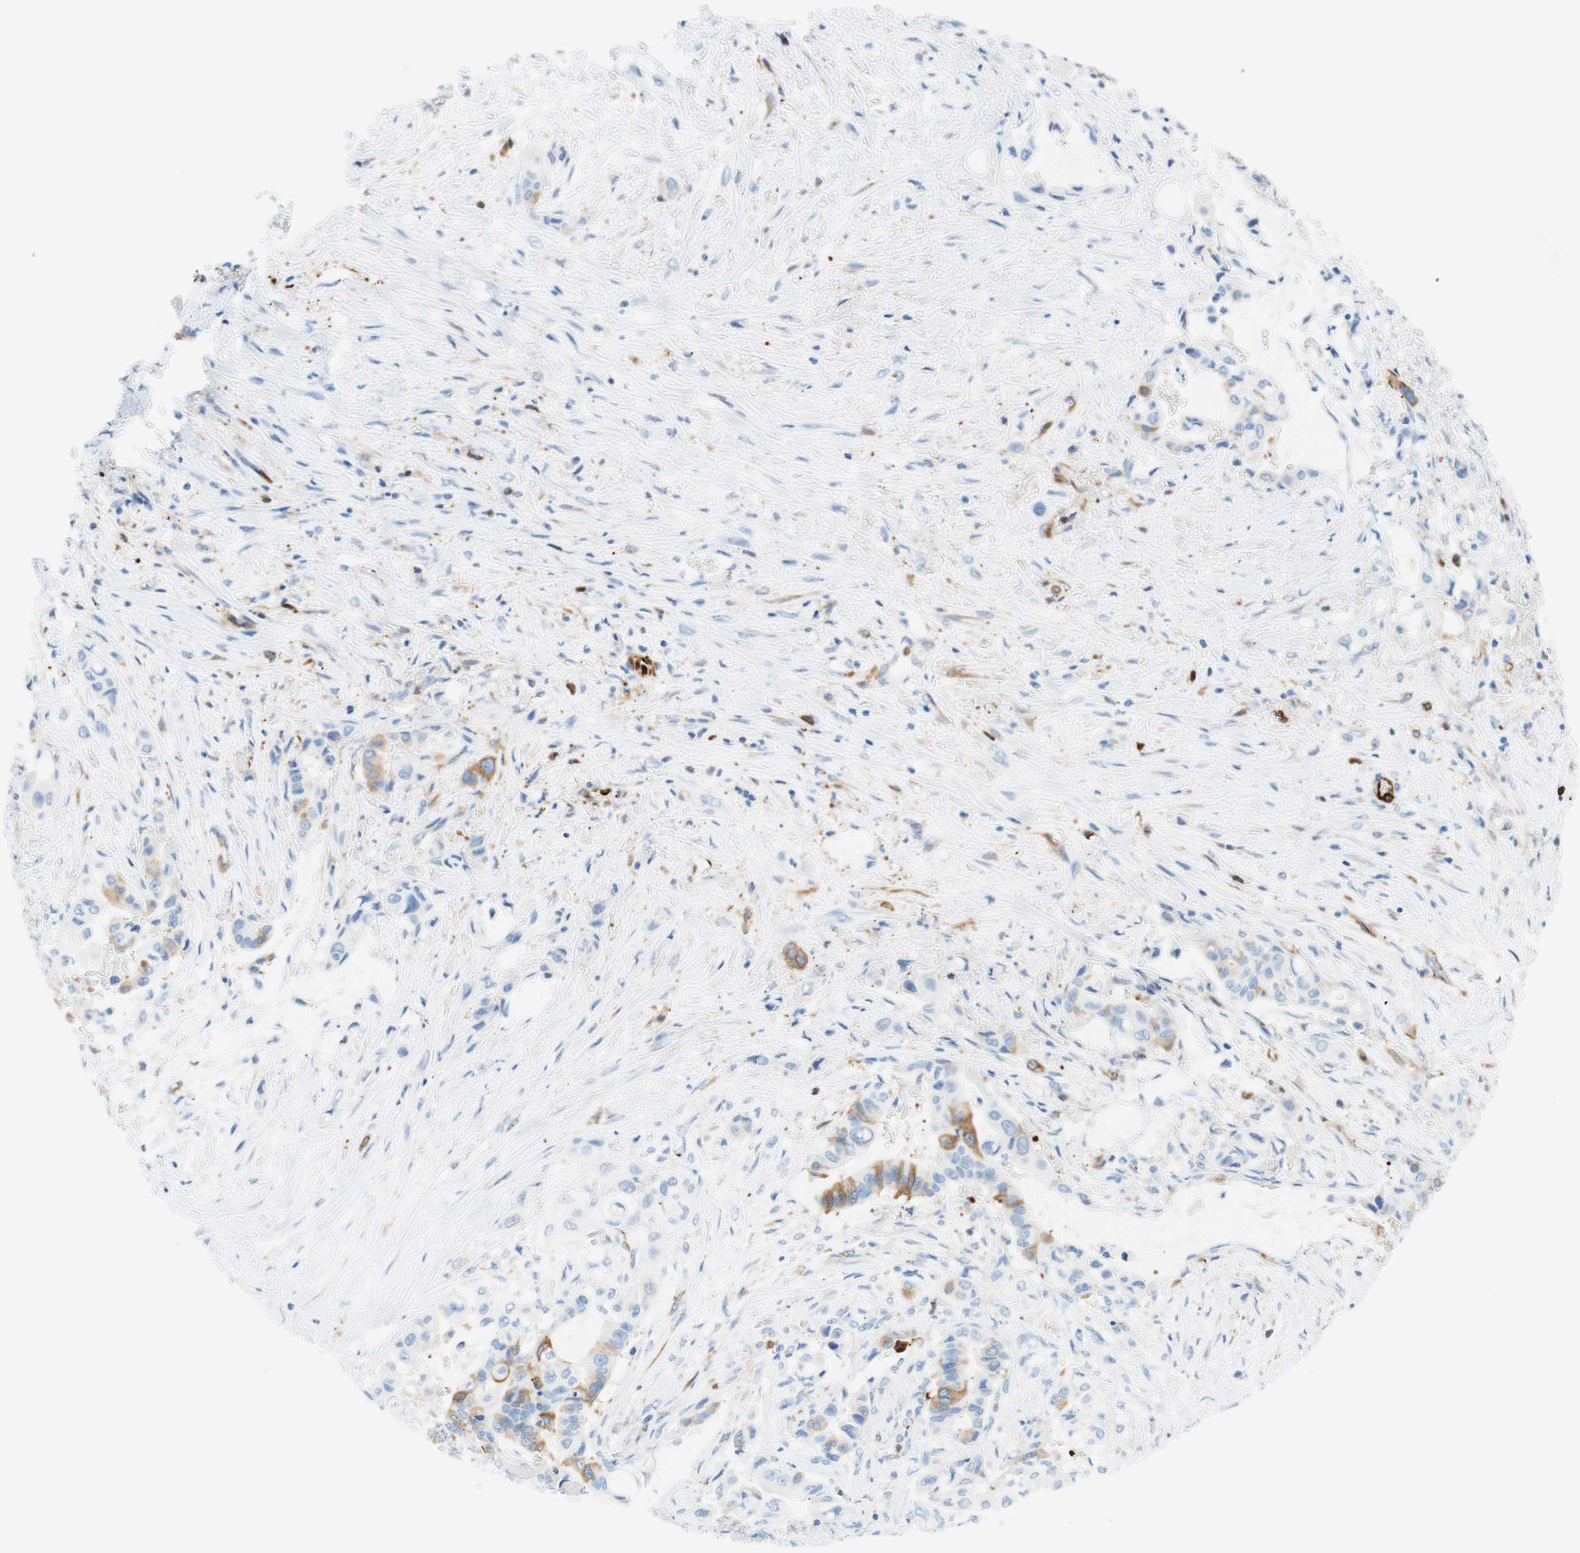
{"staining": {"intensity": "weak", "quantity": "25%-75%", "location": "cytoplasmic/membranous"}, "tissue": "liver cancer", "cell_type": "Tumor cells", "image_type": "cancer", "snomed": [{"axis": "morphology", "description": "Cholangiocarcinoma"}, {"axis": "topography", "description": "Liver"}], "caption": "Protein expression analysis of human cholangiocarcinoma (liver) reveals weak cytoplasmic/membranous staining in approximately 25%-75% of tumor cells.", "gene": "STMN1", "patient": {"sex": "female", "age": 61}}